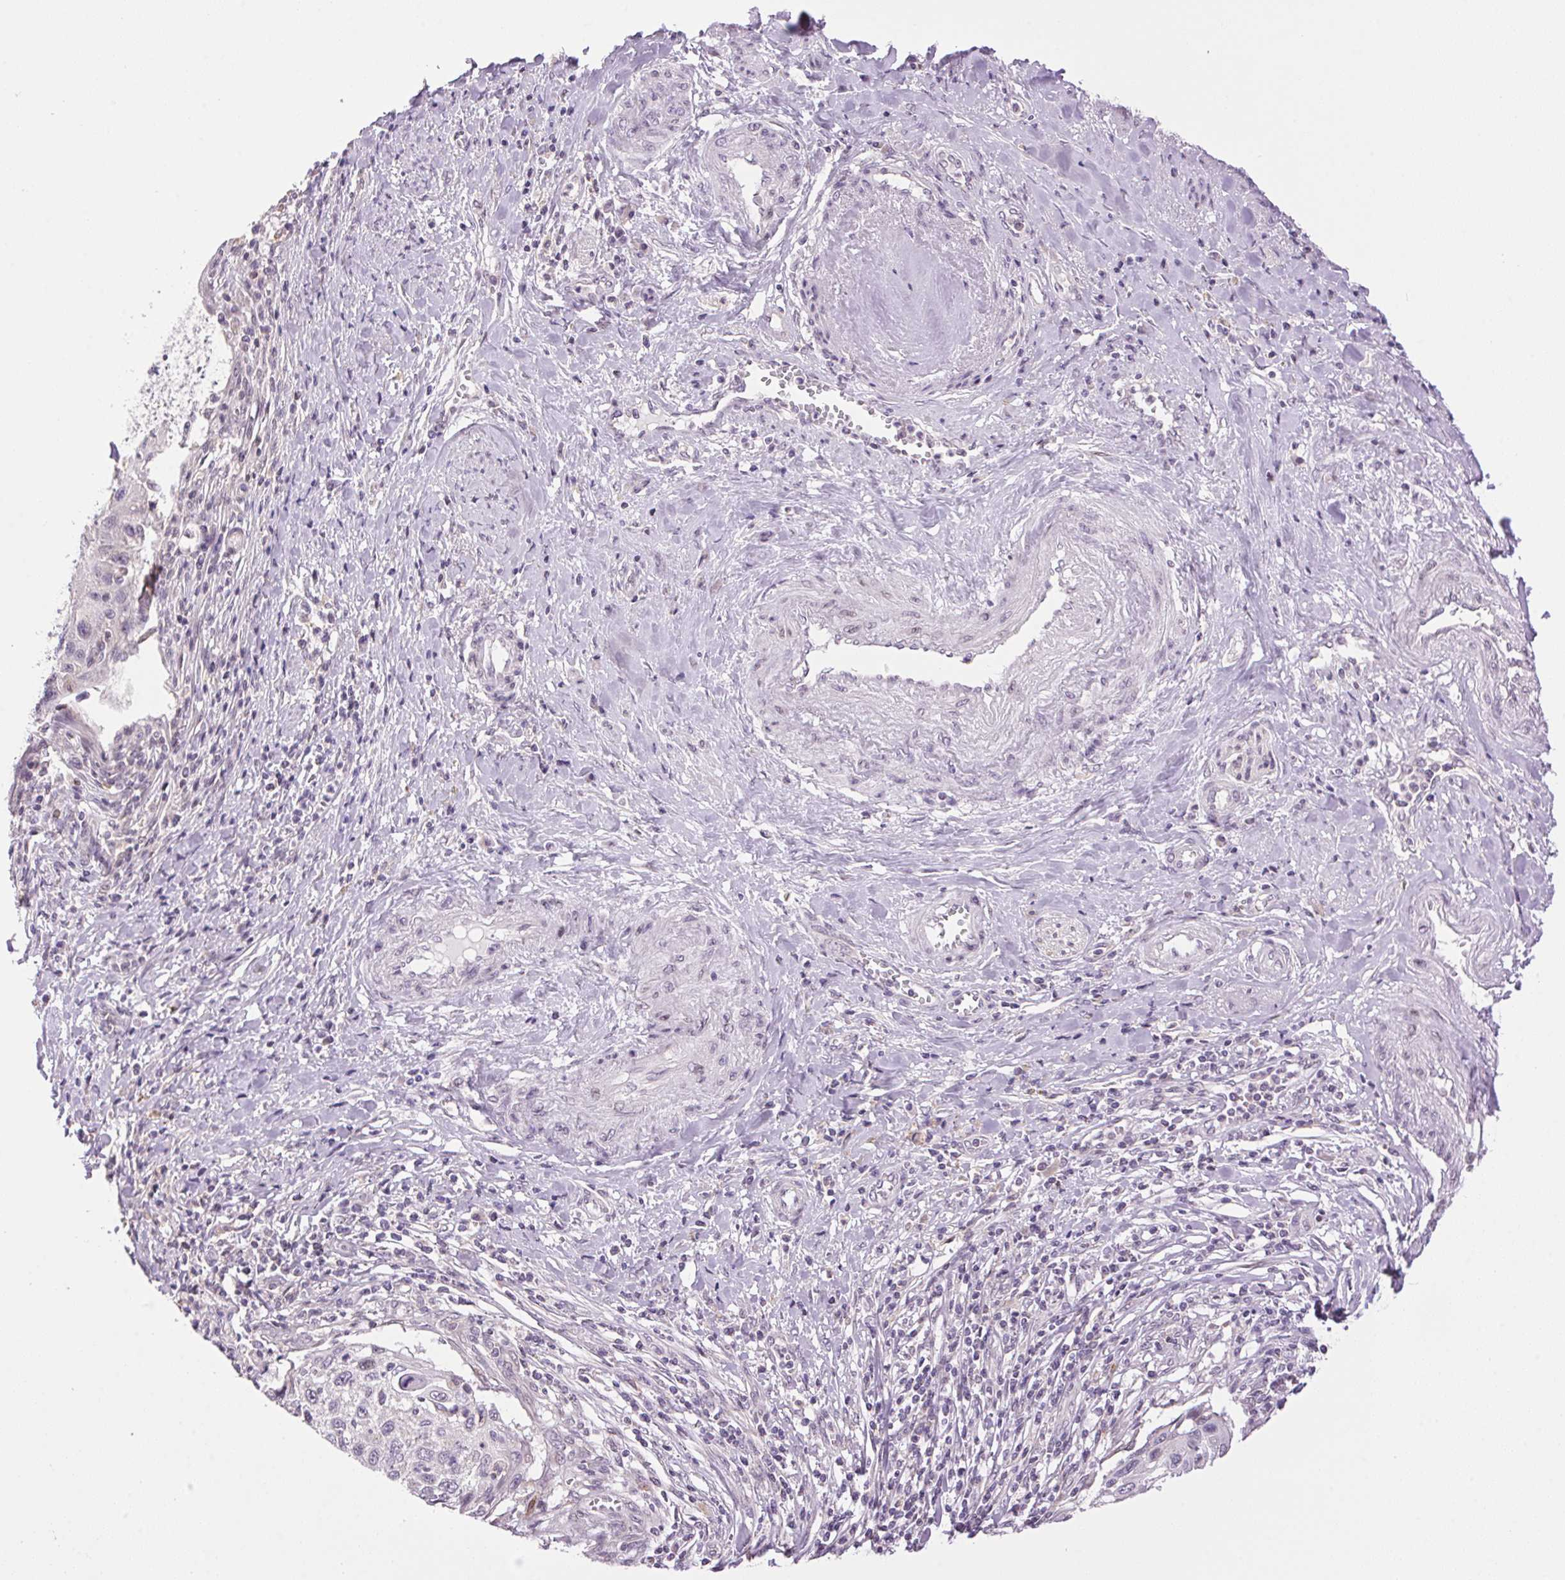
{"staining": {"intensity": "negative", "quantity": "none", "location": "none"}, "tissue": "cervical cancer", "cell_type": "Tumor cells", "image_type": "cancer", "snomed": [{"axis": "morphology", "description": "Squamous cell carcinoma, NOS"}, {"axis": "topography", "description": "Cervix"}], "caption": "The IHC image has no significant staining in tumor cells of cervical cancer (squamous cell carcinoma) tissue.", "gene": "SMIM13", "patient": {"sex": "female", "age": 70}}